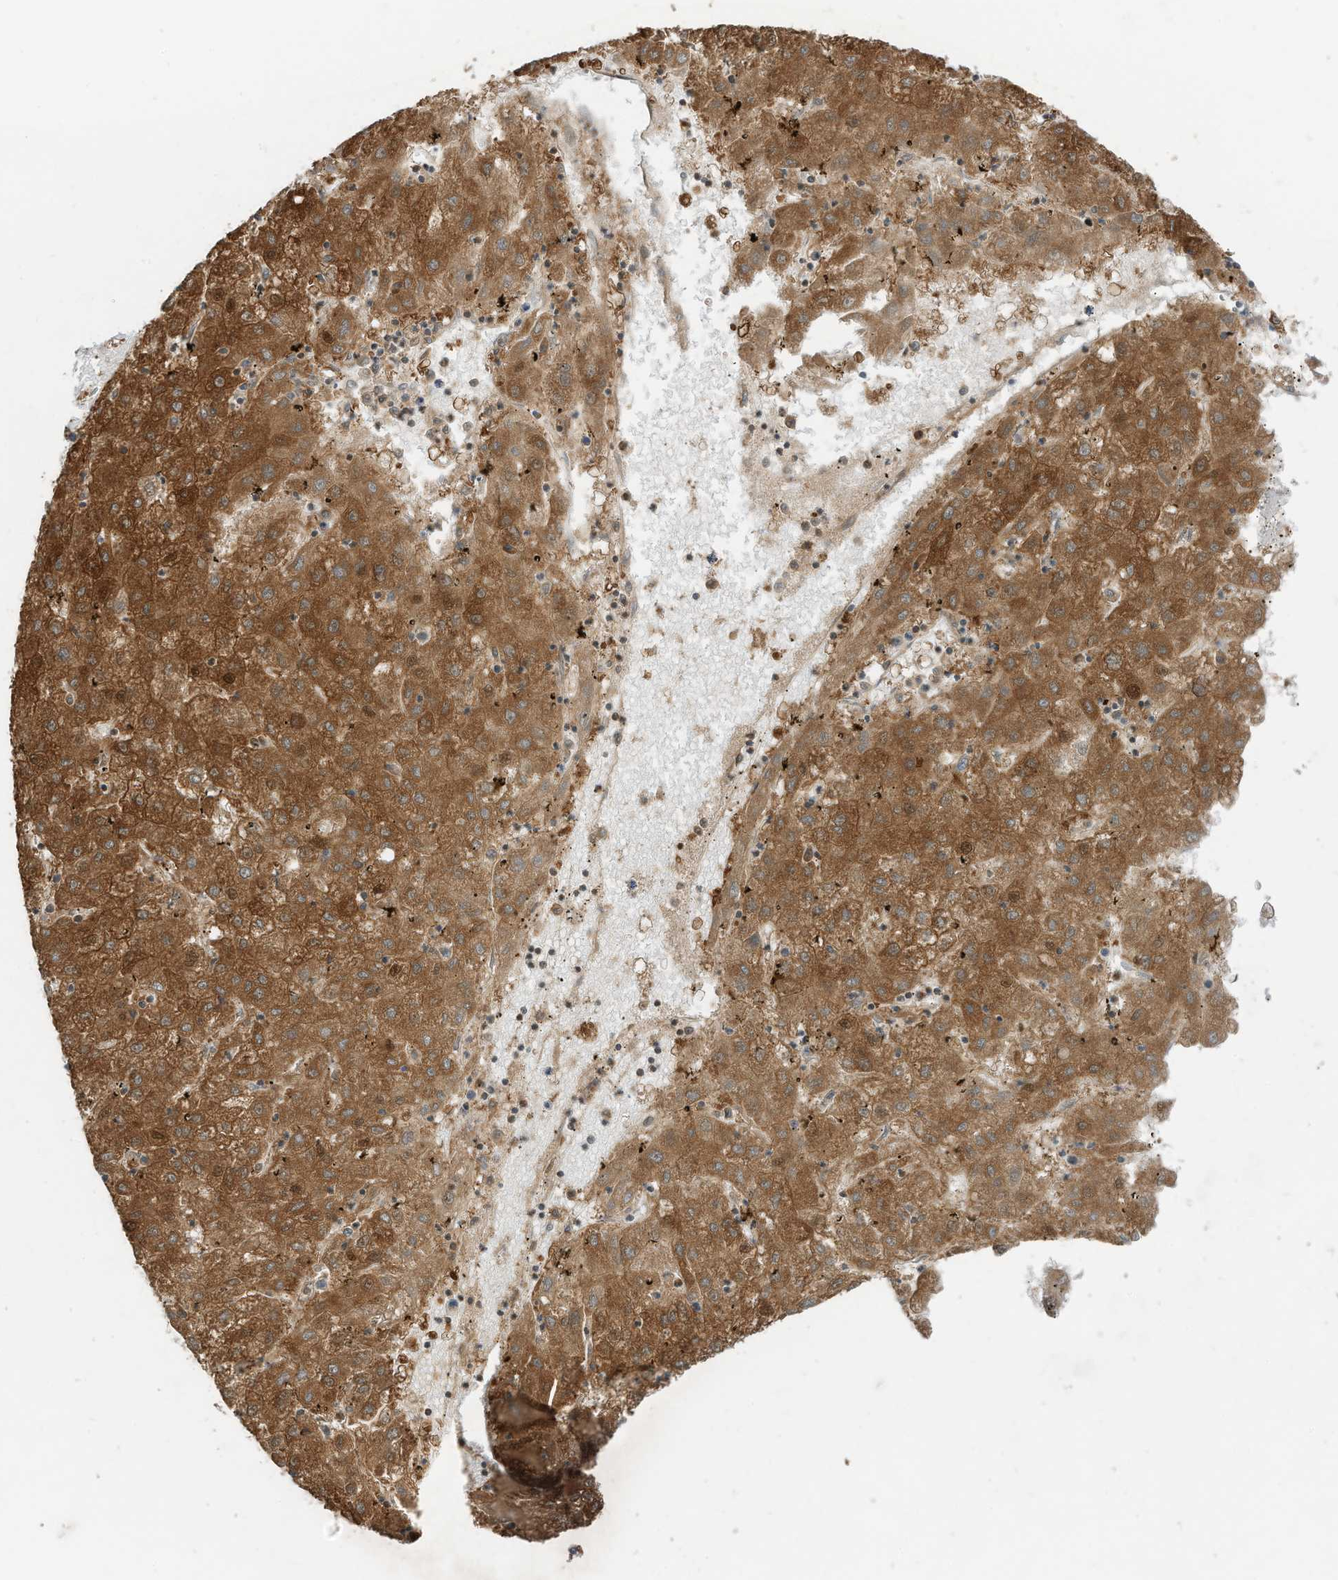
{"staining": {"intensity": "moderate", "quantity": ">75%", "location": "cytoplasmic/membranous"}, "tissue": "liver cancer", "cell_type": "Tumor cells", "image_type": "cancer", "snomed": [{"axis": "morphology", "description": "Carcinoma, Hepatocellular, NOS"}, {"axis": "topography", "description": "Liver"}], "caption": "Liver hepatocellular carcinoma stained for a protein (brown) reveals moderate cytoplasmic/membranous positive staining in about >75% of tumor cells.", "gene": "SLC25A12", "patient": {"sex": "male", "age": 72}}